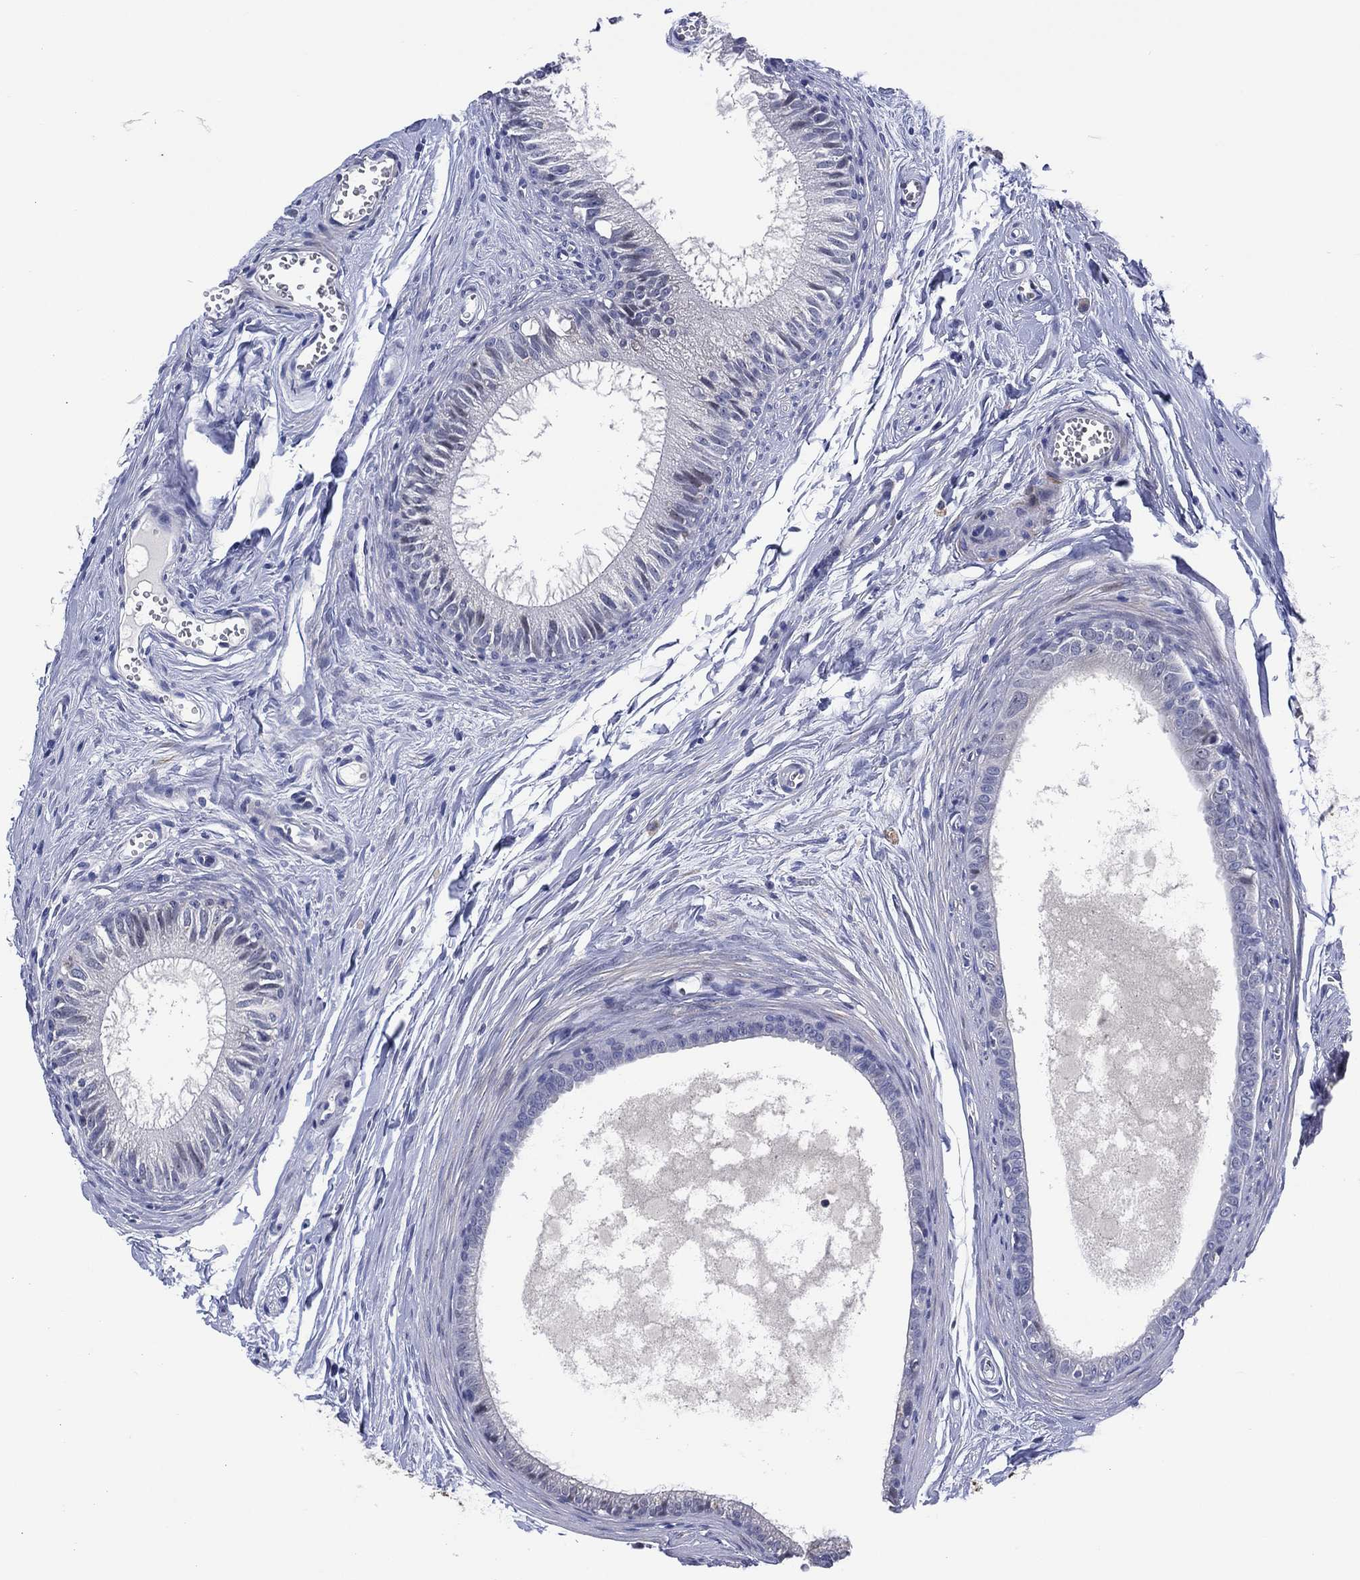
{"staining": {"intensity": "negative", "quantity": "none", "location": "none"}, "tissue": "epididymis", "cell_type": "Glandular cells", "image_type": "normal", "snomed": [{"axis": "morphology", "description": "Normal tissue, NOS"}, {"axis": "topography", "description": "Epididymis"}], "caption": "Glandular cells show no significant staining in normal epididymis. (Stains: DAB (3,3'-diaminobenzidine) immunohistochemistry (IHC) with hematoxylin counter stain, Microscopy: brightfield microscopy at high magnification).", "gene": "CLIP3", "patient": {"sex": "male", "age": 51}}